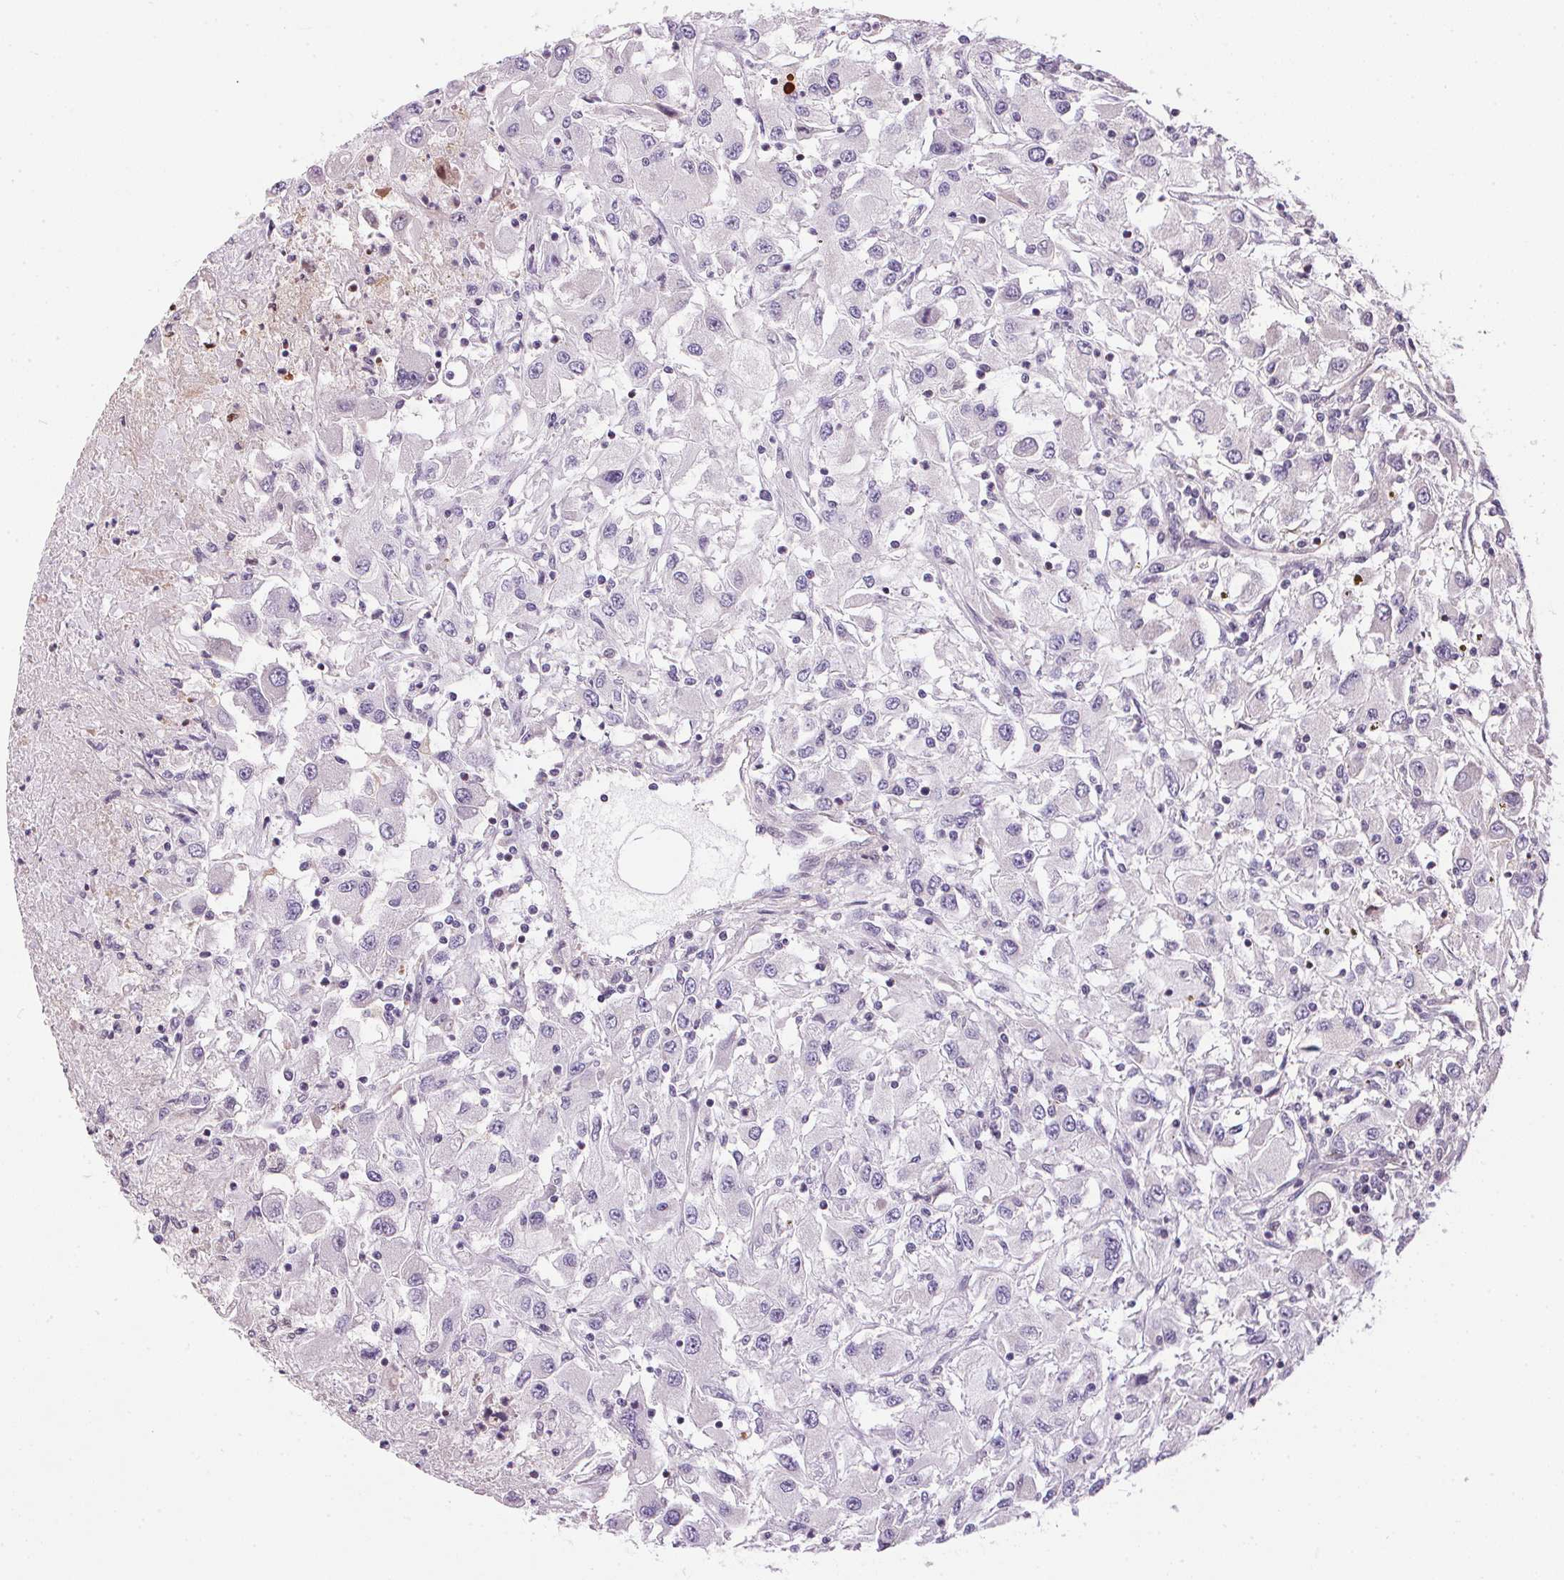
{"staining": {"intensity": "negative", "quantity": "none", "location": "none"}, "tissue": "renal cancer", "cell_type": "Tumor cells", "image_type": "cancer", "snomed": [{"axis": "morphology", "description": "Adenocarcinoma, NOS"}, {"axis": "topography", "description": "Kidney"}], "caption": "Human renal cancer (adenocarcinoma) stained for a protein using immunohistochemistry (IHC) exhibits no expression in tumor cells.", "gene": "UNC13B", "patient": {"sex": "female", "age": 67}}